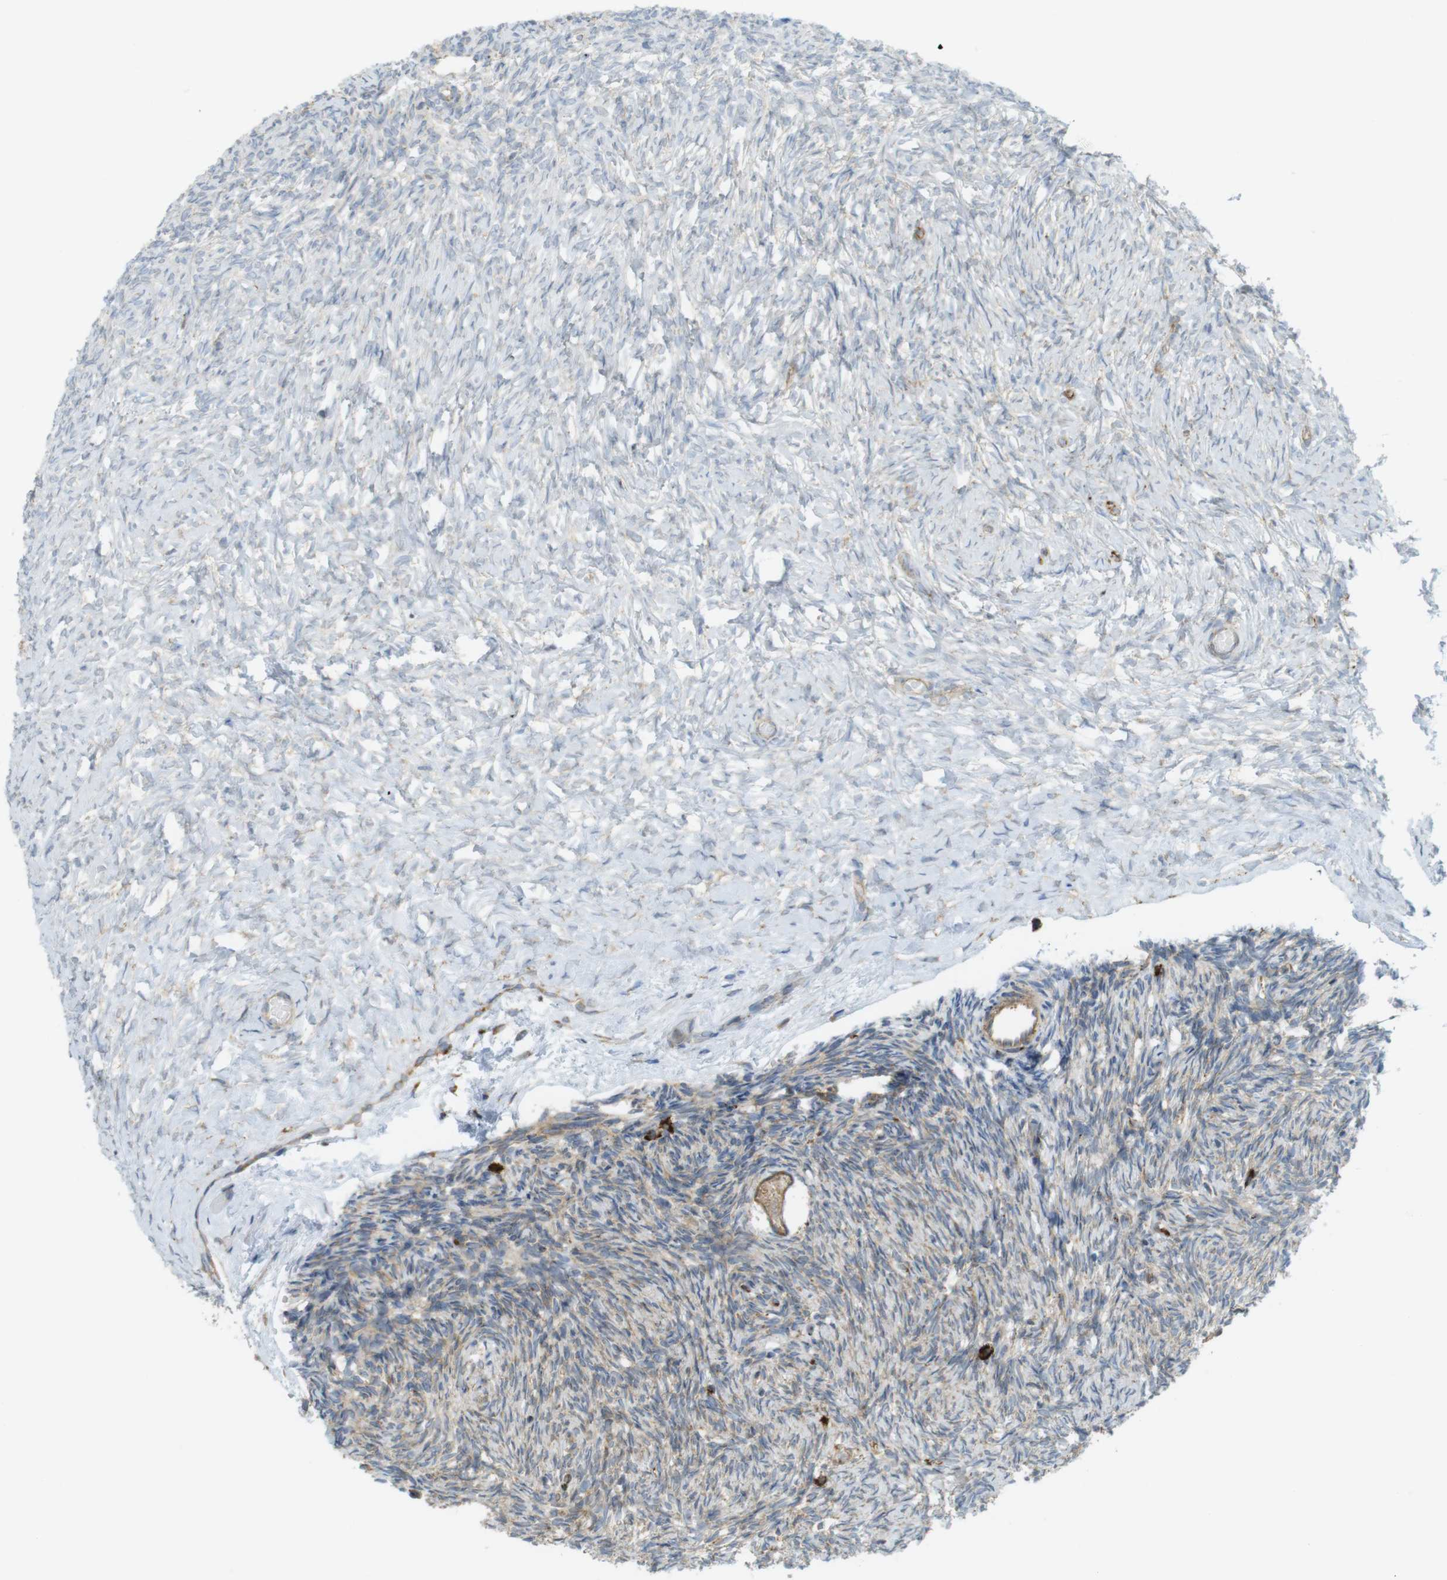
{"staining": {"intensity": "weak", "quantity": ">75%", "location": "cytoplasmic/membranous"}, "tissue": "ovary", "cell_type": "Follicle cells", "image_type": "normal", "snomed": [{"axis": "morphology", "description": "Normal tissue, NOS"}, {"axis": "topography", "description": "Ovary"}], "caption": "Follicle cells show low levels of weak cytoplasmic/membranous positivity in approximately >75% of cells in normal human ovary. The protein of interest is shown in brown color, while the nuclei are stained blue.", "gene": "MBOAT2", "patient": {"sex": "female", "age": 35}}